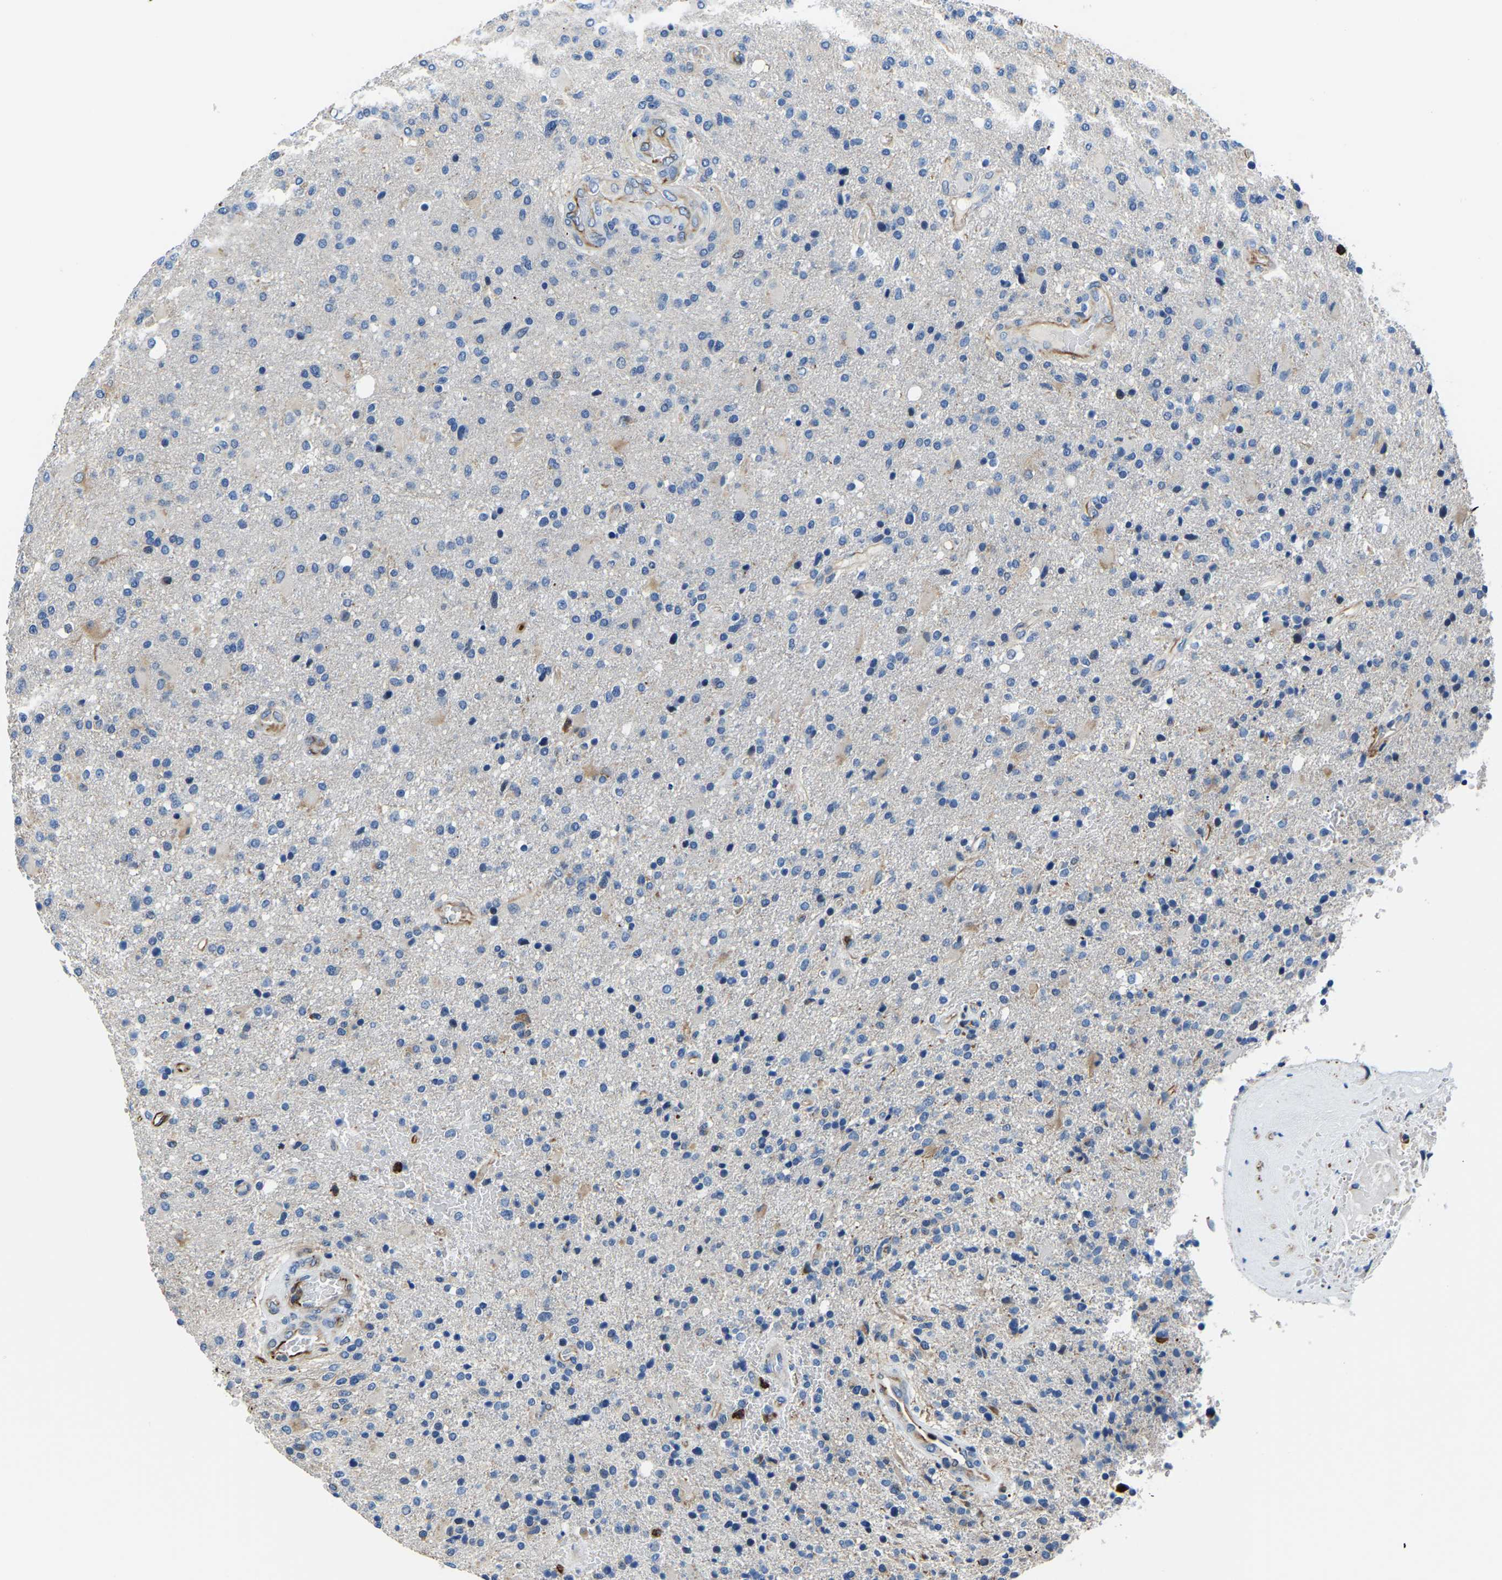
{"staining": {"intensity": "negative", "quantity": "none", "location": "none"}, "tissue": "glioma", "cell_type": "Tumor cells", "image_type": "cancer", "snomed": [{"axis": "morphology", "description": "Glioma, malignant, High grade"}, {"axis": "topography", "description": "Brain"}], "caption": "Immunohistochemical staining of human glioma reveals no significant positivity in tumor cells.", "gene": "MS4A3", "patient": {"sex": "male", "age": 72}}